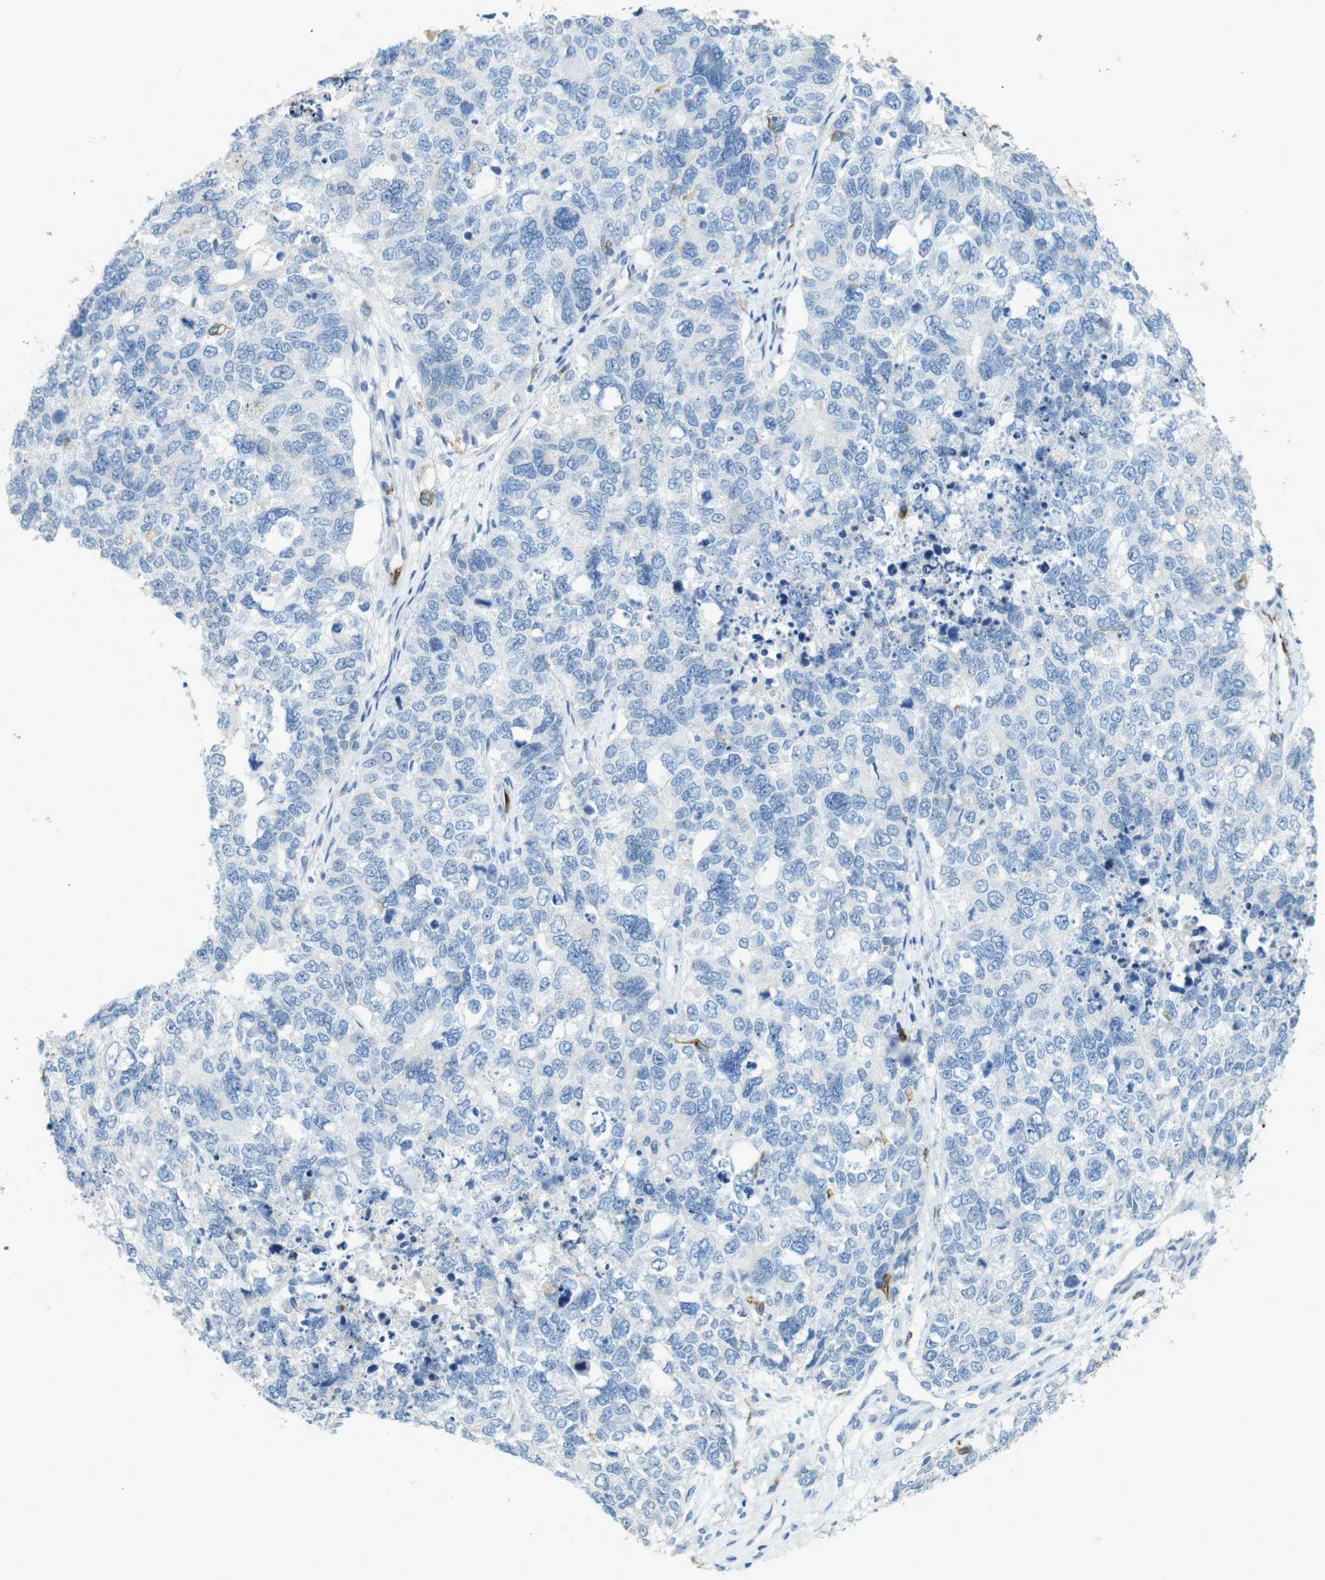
{"staining": {"intensity": "negative", "quantity": "none", "location": "none"}, "tissue": "cervical cancer", "cell_type": "Tumor cells", "image_type": "cancer", "snomed": [{"axis": "morphology", "description": "Squamous cell carcinoma, NOS"}, {"axis": "topography", "description": "Cervix"}], "caption": "This is a histopathology image of immunohistochemistry staining of cervical cancer (squamous cell carcinoma), which shows no expression in tumor cells.", "gene": "CD320", "patient": {"sex": "female", "age": 63}}